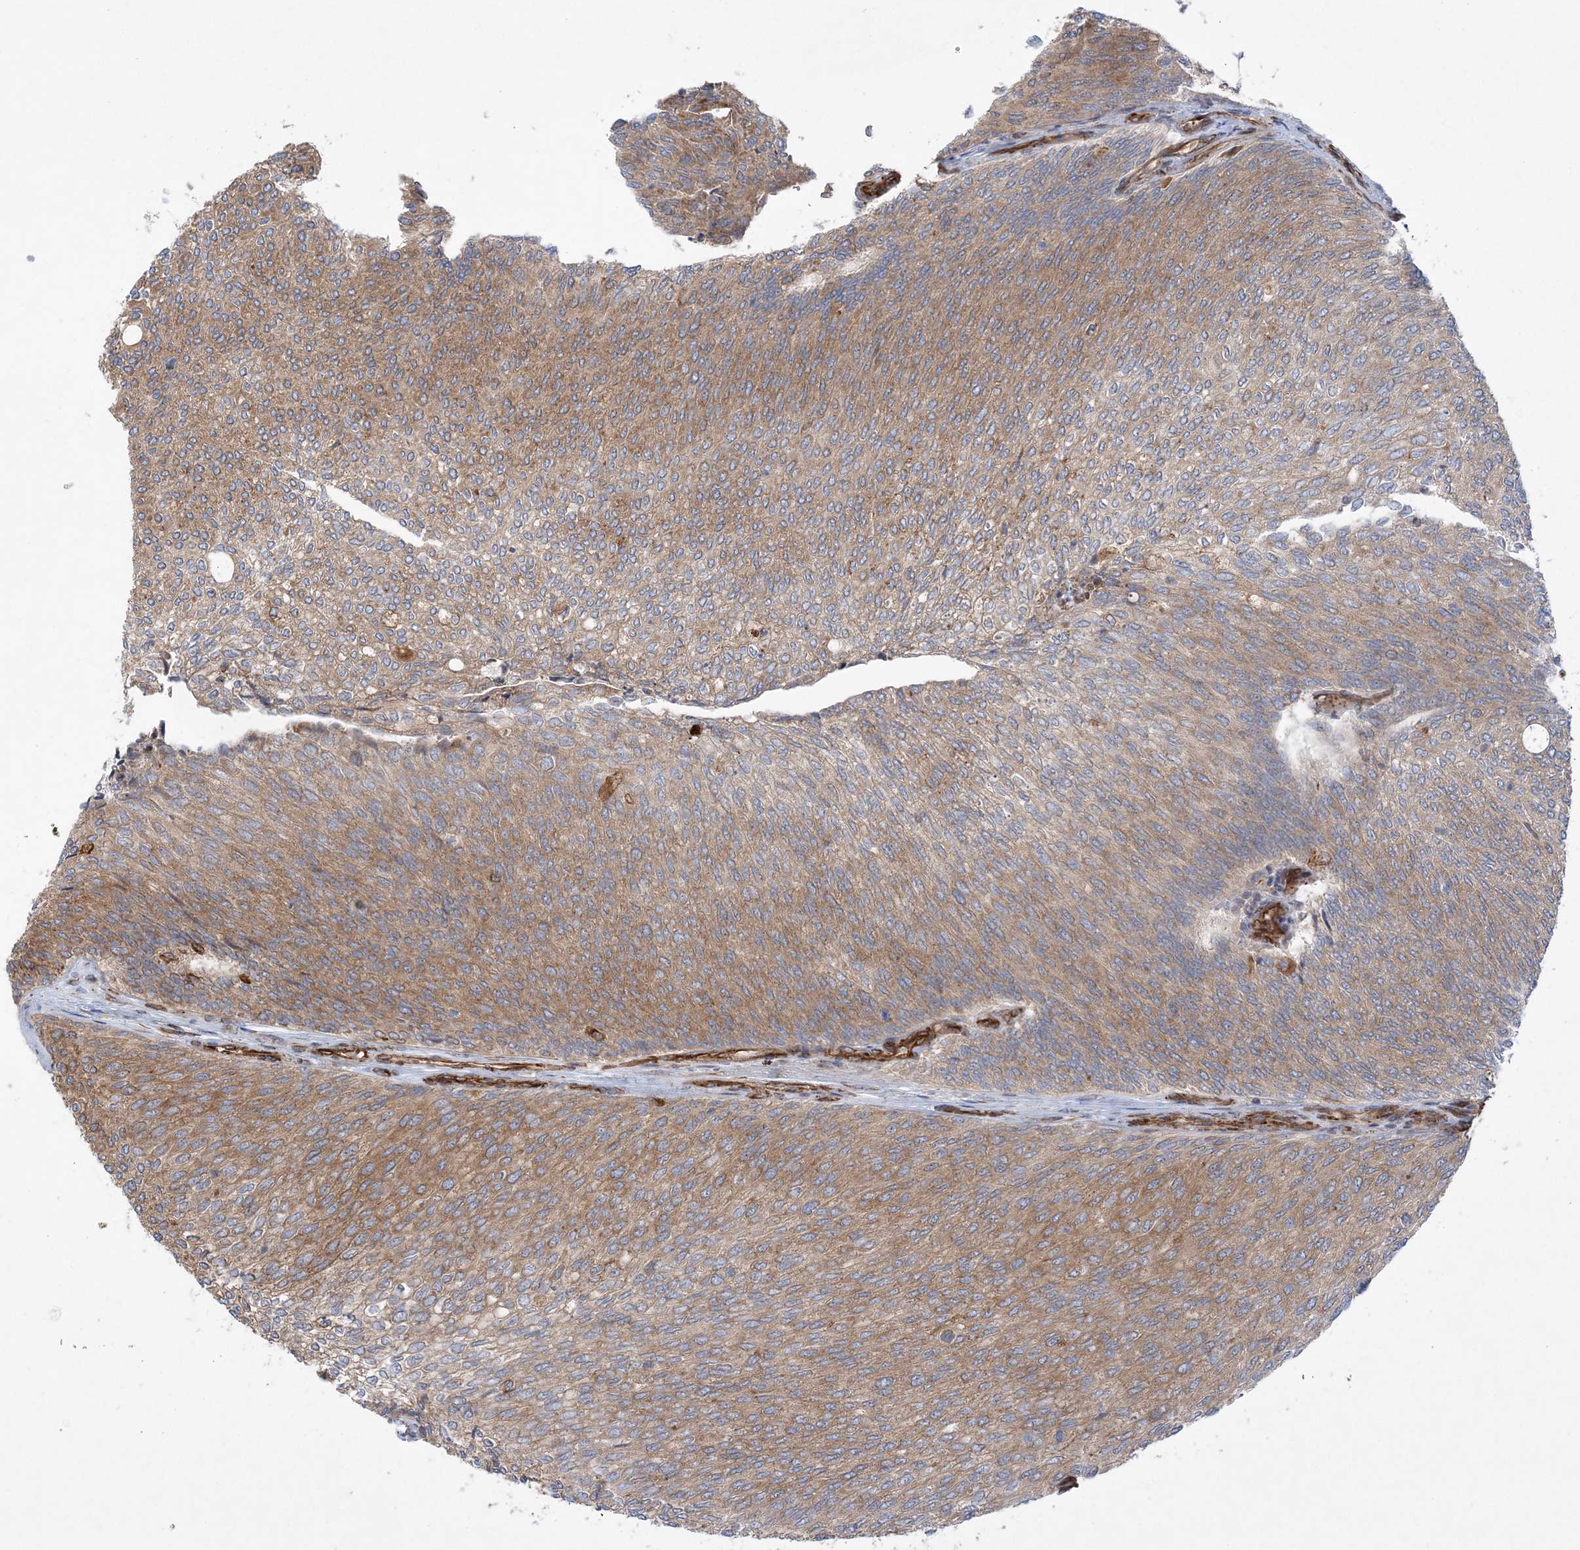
{"staining": {"intensity": "moderate", "quantity": ">75%", "location": "cytoplasmic/membranous"}, "tissue": "urothelial cancer", "cell_type": "Tumor cells", "image_type": "cancer", "snomed": [{"axis": "morphology", "description": "Urothelial carcinoma, Low grade"}, {"axis": "topography", "description": "Urinary bladder"}], "caption": "High-magnification brightfield microscopy of urothelial cancer stained with DAB (3,3'-diaminobenzidine) (brown) and counterstained with hematoxylin (blue). tumor cells exhibit moderate cytoplasmic/membranous staining is seen in approximately>75% of cells. (DAB (3,3'-diaminobenzidine) IHC, brown staining for protein, blue staining for nuclei).", "gene": "FAM114A2", "patient": {"sex": "female", "age": 79}}